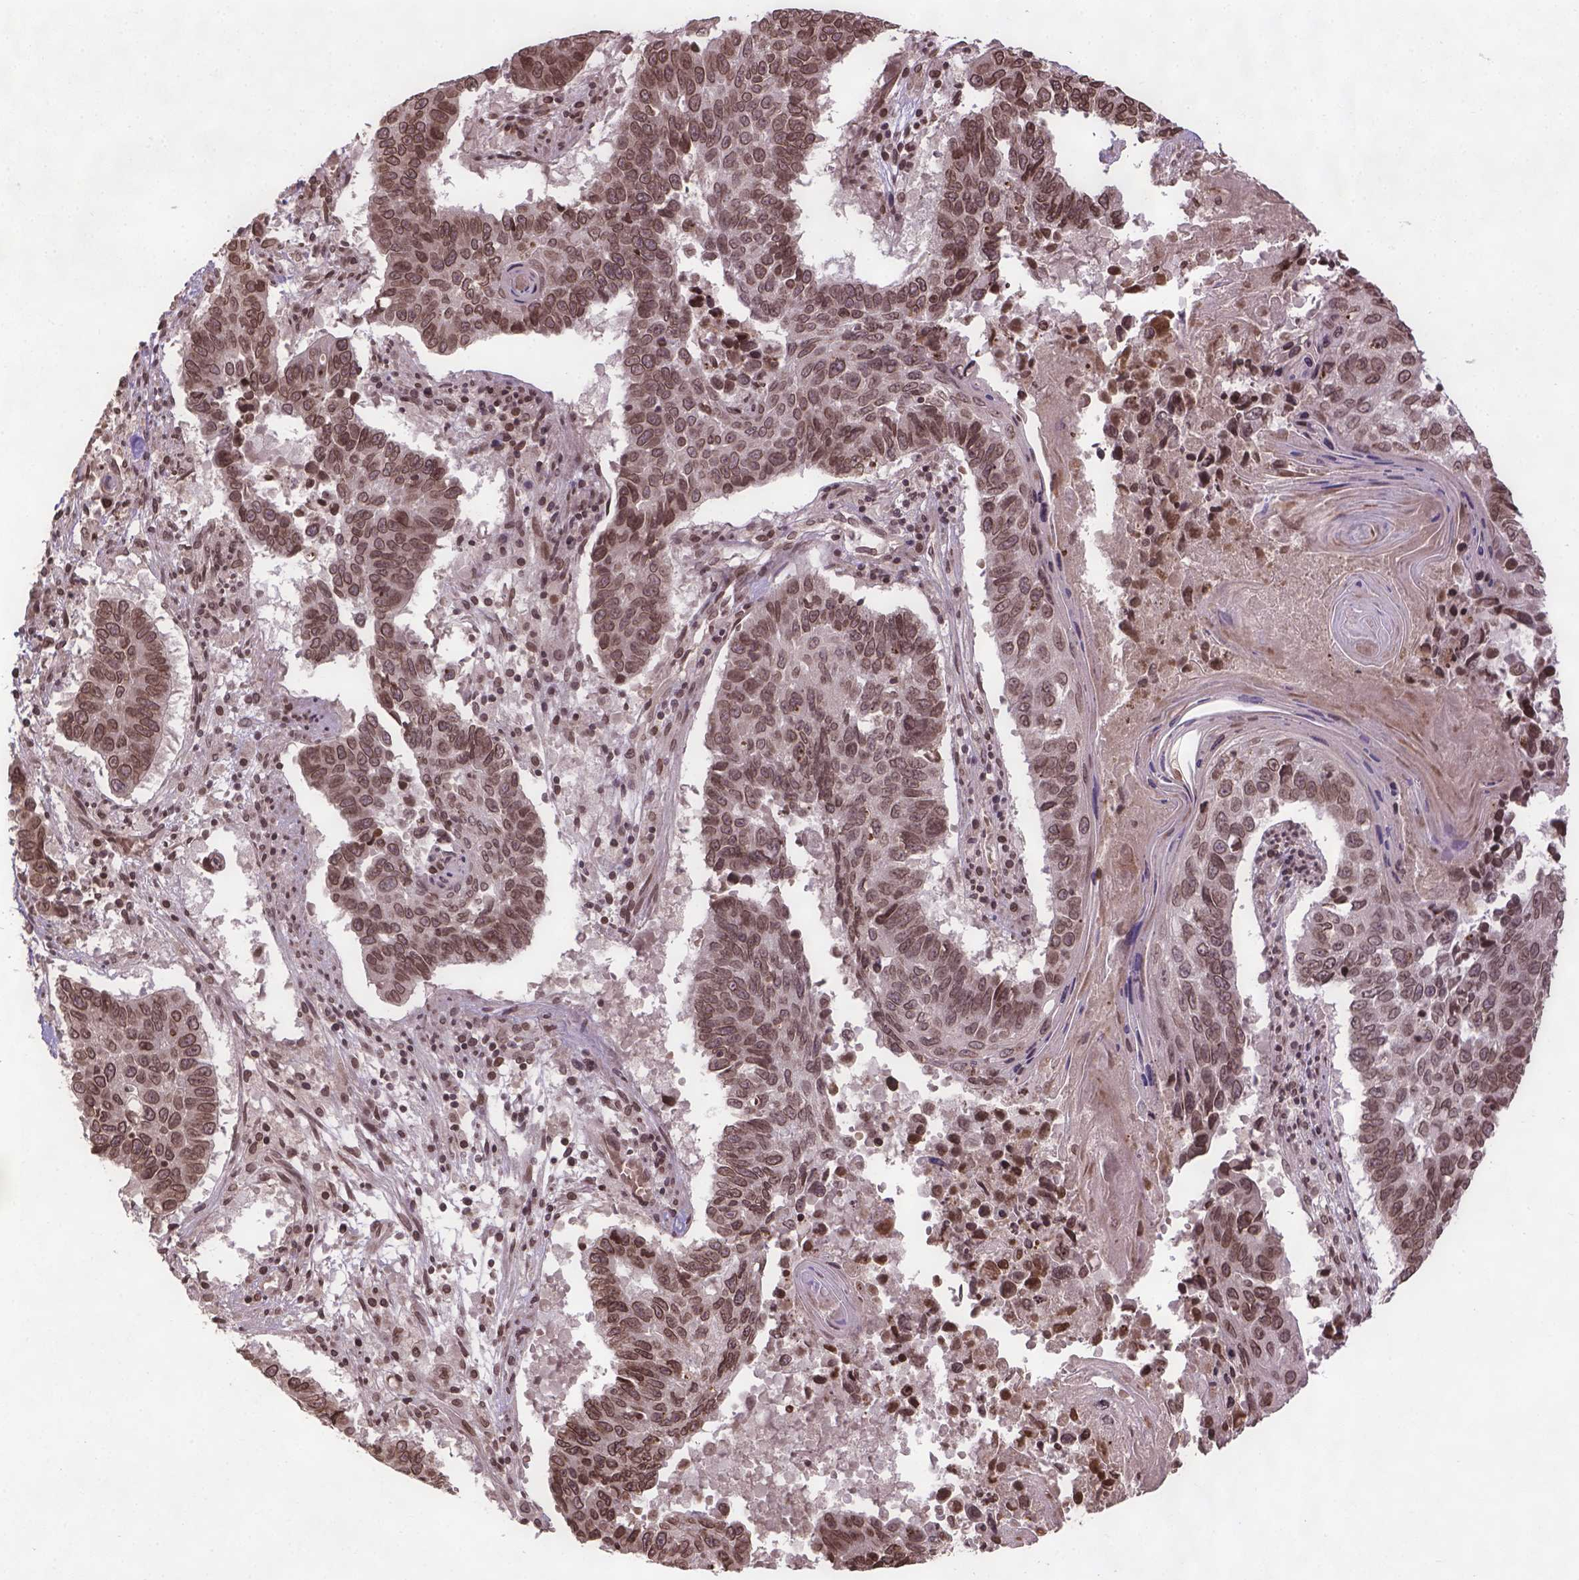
{"staining": {"intensity": "moderate", "quantity": ">75%", "location": "nuclear"}, "tissue": "lung cancer", "cell_type": "Tumor cells", "image_type": "cancer", "snomed": [{"axis": "morphology", "description": "Squamous cell carcinoma, NOS"}, {"axis": "topography", "description": "Lung"}], "caption": "About >75% of tumor cells in squamous cell carcinoma (lung) reveal moderate nuclear protein expression as visualized by brown immunohistochemical staining.", "gene": "BANF1", "patient": {"sex": "male", "age": 73}}